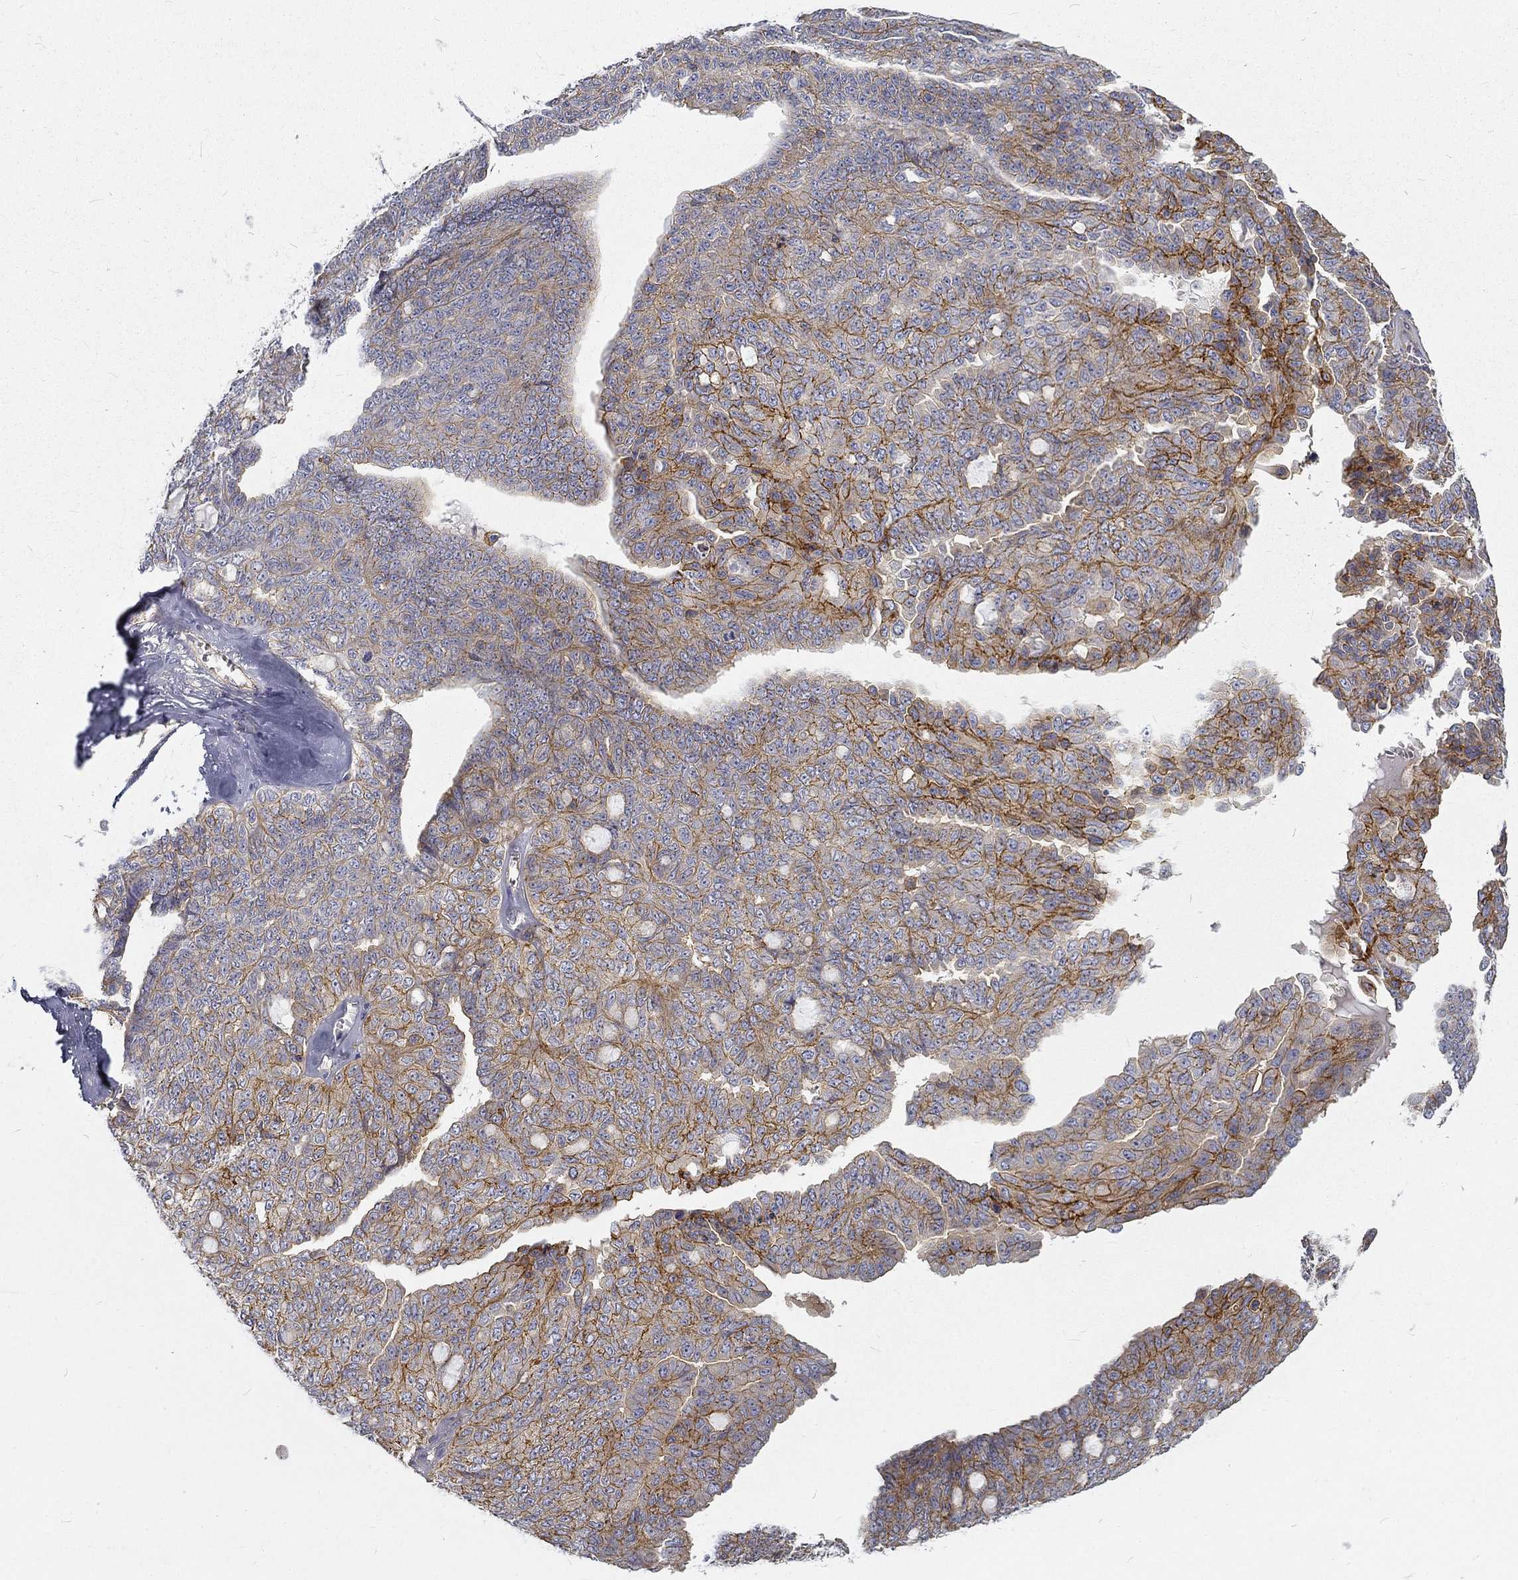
{"staining": {"intensity": "moderate", "quantity": "25%-75%", "location": "cytoplasmic/membranous"}, "tissue": "ovarian cancer", "cell_type": "Tumor cells", "image_type": "cancer", "snomed": [{"axis": "morphology", "description": "Cystadenocarcinoma, serous, NOS"}, {"axis": "topography", "description": "Ovary"}], "caption": "An image of ovarian cancer stained for a protein exhibits moderate cytoplasmic/membranous brown staining in tumor cells. (brown staining indicates protein expression, while blue staining denotes nuclei).", "gene": "MTMR11", "patient": {"sex": "female", "age": 71}}